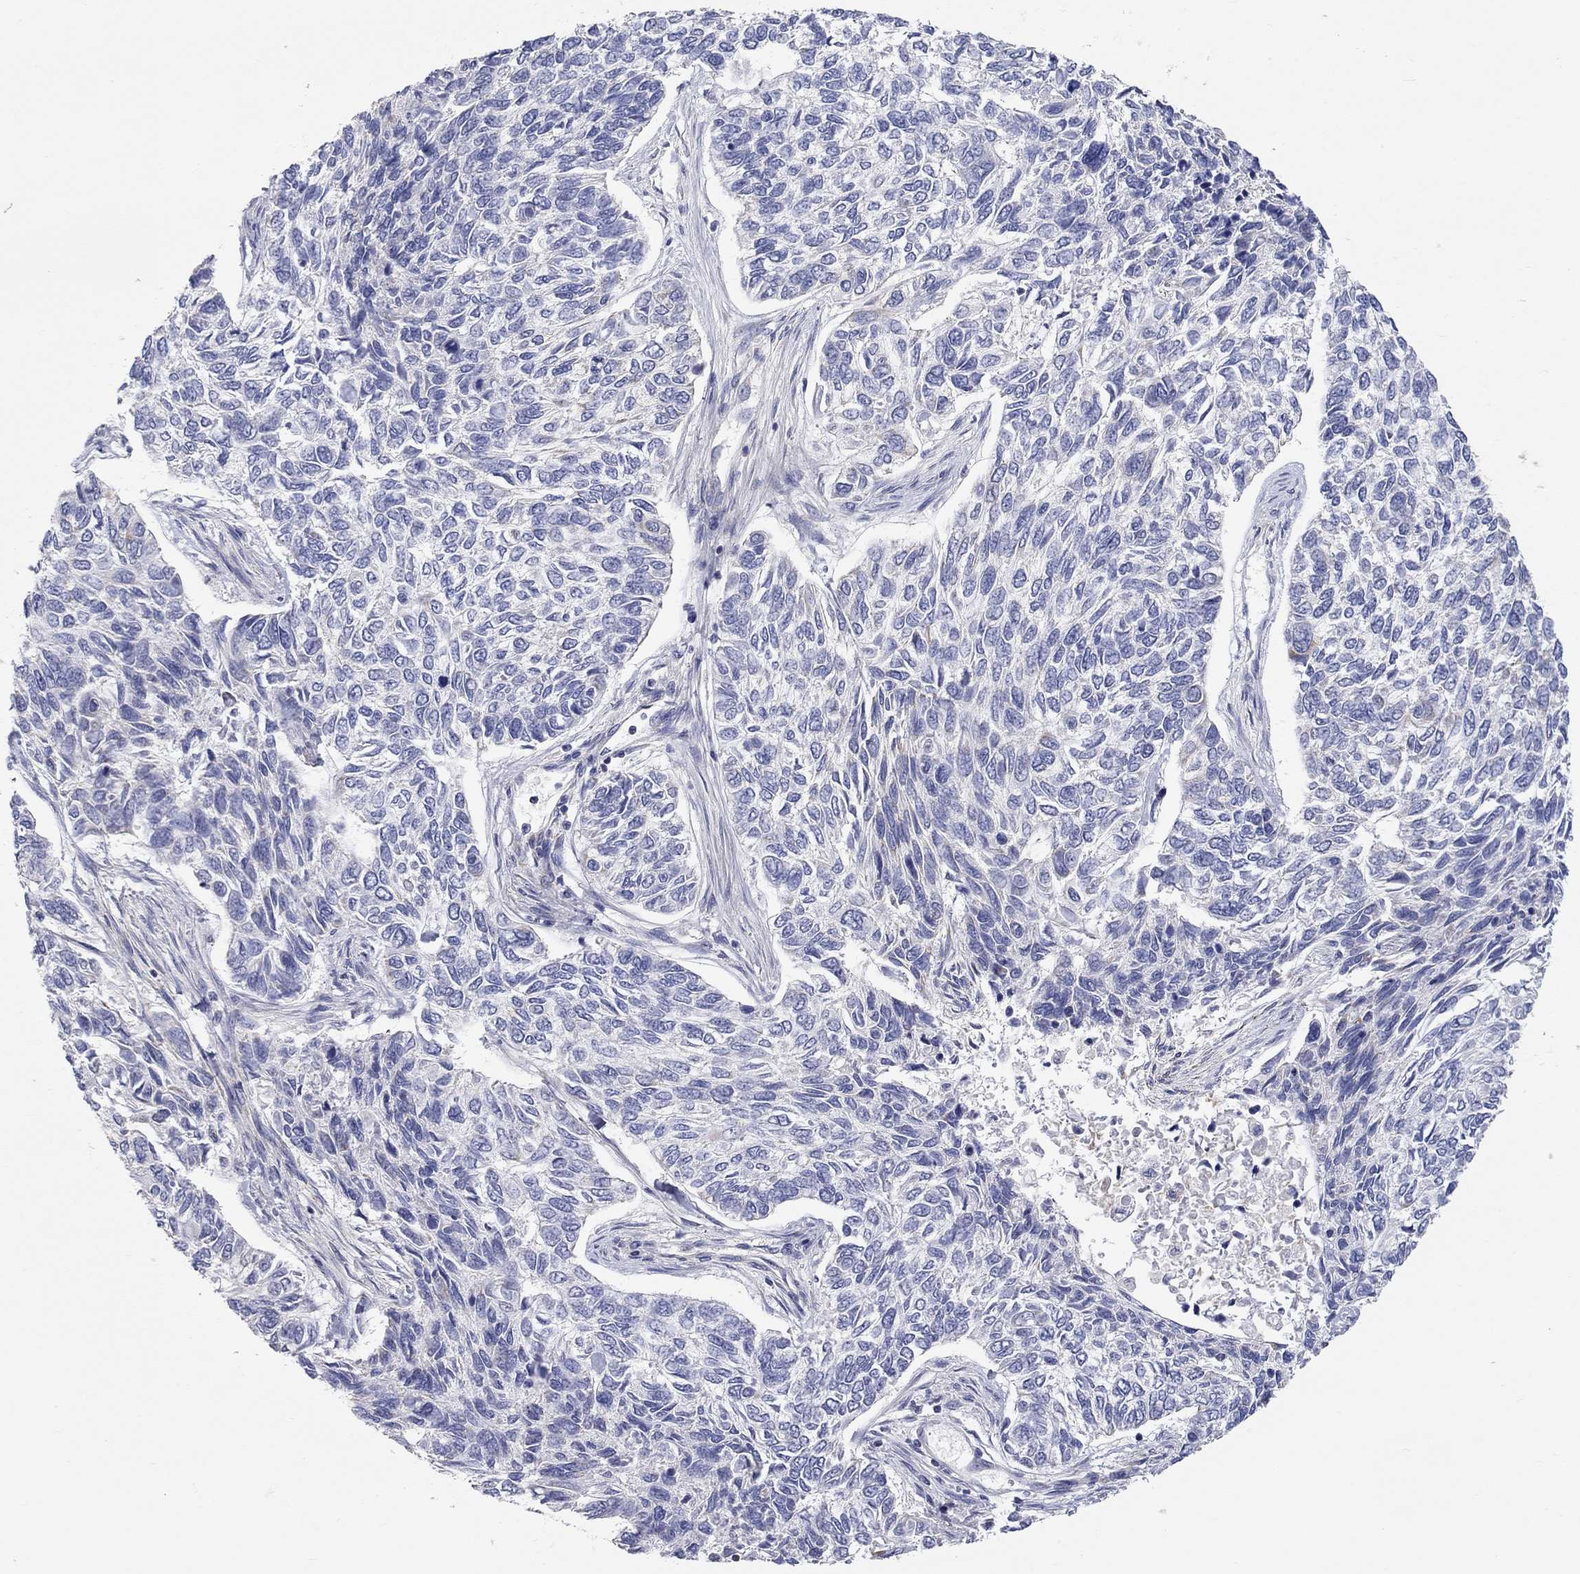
{"staining": {"intensity": "negative", "quantity": "none", "location": "none"}, "tissue": "skin cancer", "cell_type": "Tumor cells", "image_type": "cancer", "snomed": [{"axis": "morphology", "description": "Basal cell carcinoma"}, {"axis": "topography", "description": "Skin"}], "caption": "This is an IHC photomicrograph of basal cell carcinoma (skin). There is no expression in tumor cells.", "gene": "RCAN1", "patient": {"sex": "female", "age": 65}}